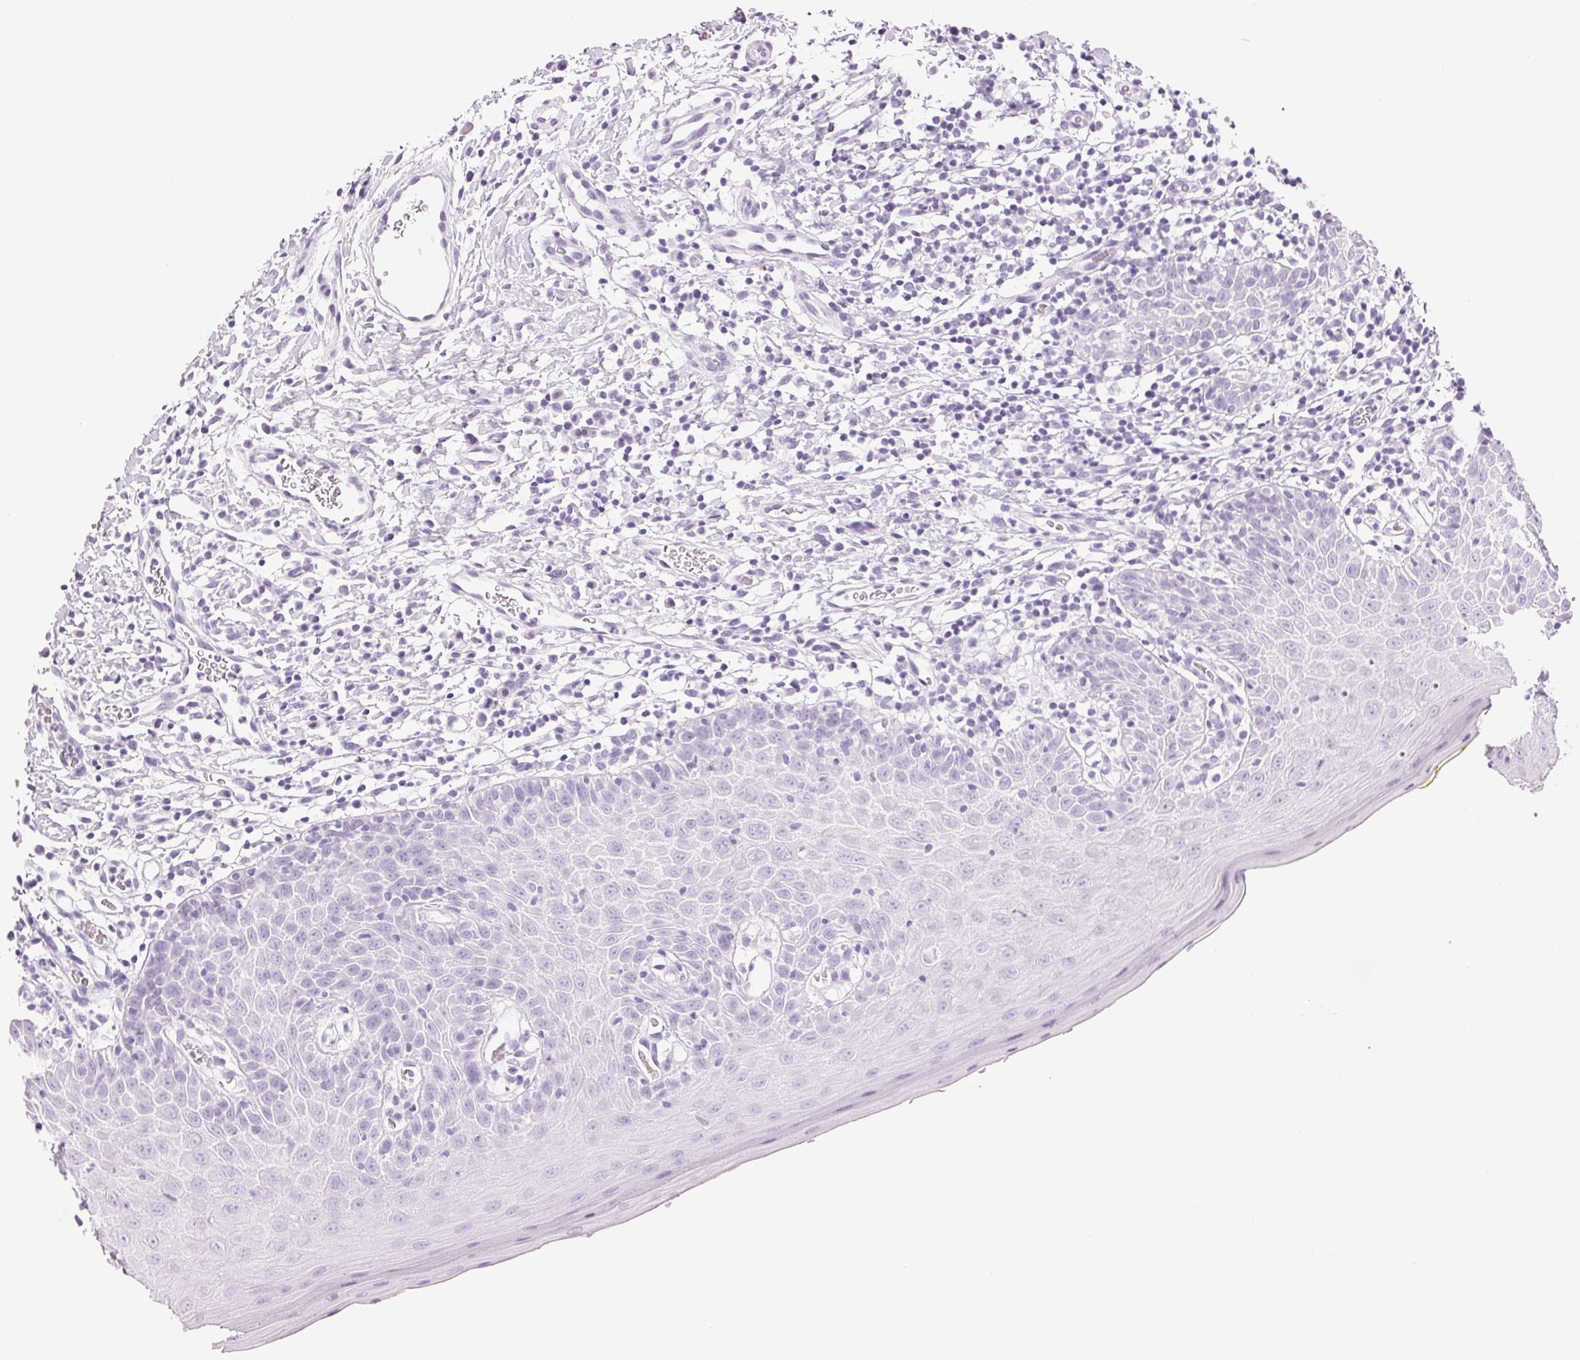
{"staining": {"intensity": "negative", "quantity": "none", "location": "none"}, "tissue": "oral mucosa", "cell_type": "Squamous epithelial cells", "image_type": "normal", "snomed": [{"axis": "morphology", "description": "Normal tissue, NOS"}, {"axis": "topography", "description": "Oral tissue"}, {"axis": "topography", "description": "Tounge, NOS"}], "caption": "This is an IHC image of normal human oral mucosa. There is no staining in squamous epithelial cells.", "gene": "IGFBP1", "patient": {"sex": "female", "age": 58}}